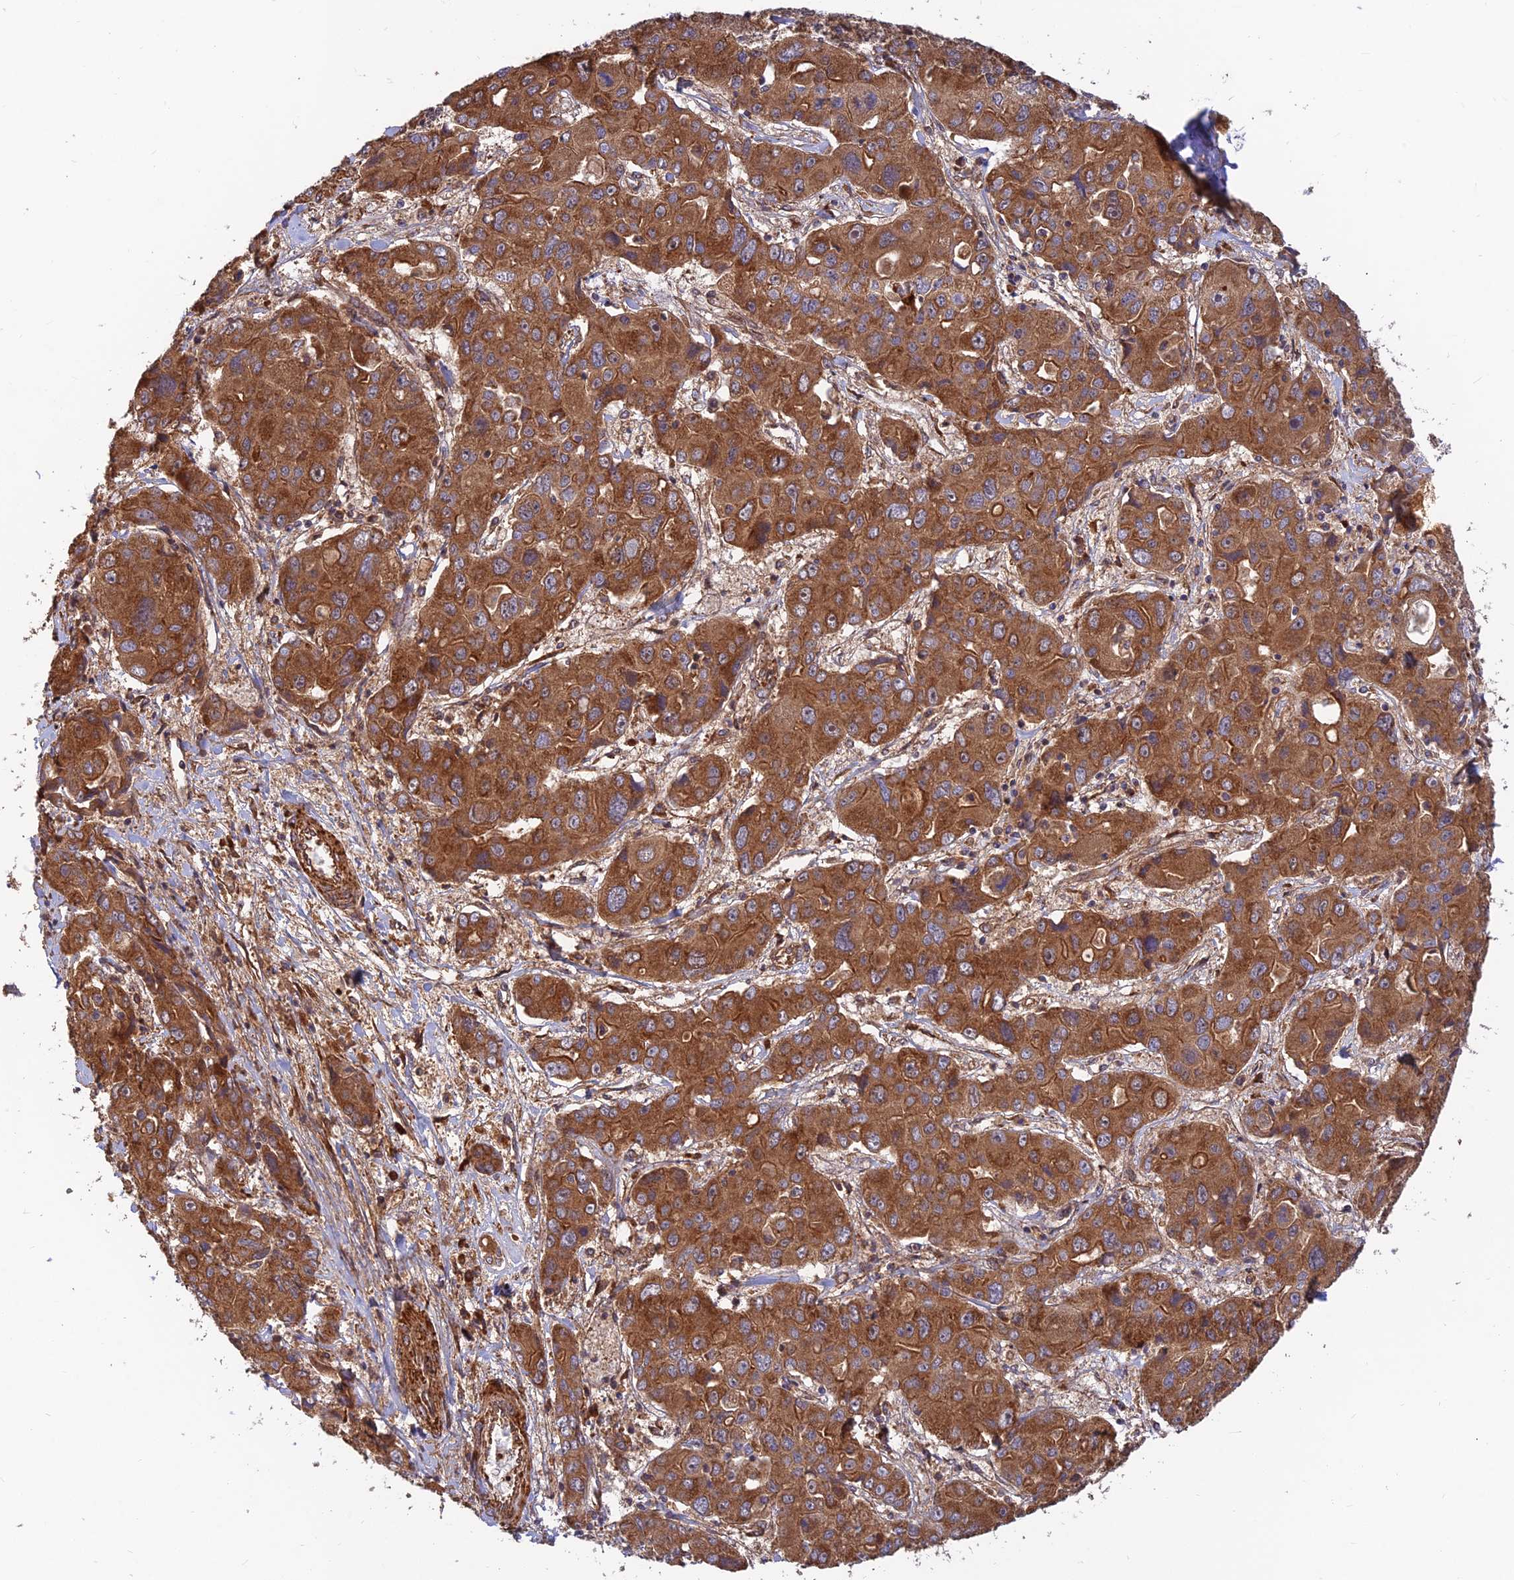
{"staining": {"intensity": "strong", "quantity": ">75%", "location": "cytoplasmic/membranous"}, "tissue": "liver cancer", "cell_type": "Tumor cells", "image_type": "cancer", "snomed": [{"axis": "morphology", "description": "Cholangiocarcinoma"}, {"axis": "topography", "description": "Liver"}], "caption": "Protein expression analysis of human liver cancer (cholangiocarcinoma) reveals strong cytoplasmic/membranous staining in approximately >75% of tumor cells.", "gene": "RELCH", "patient": {"sex": "male", "age": 67}}